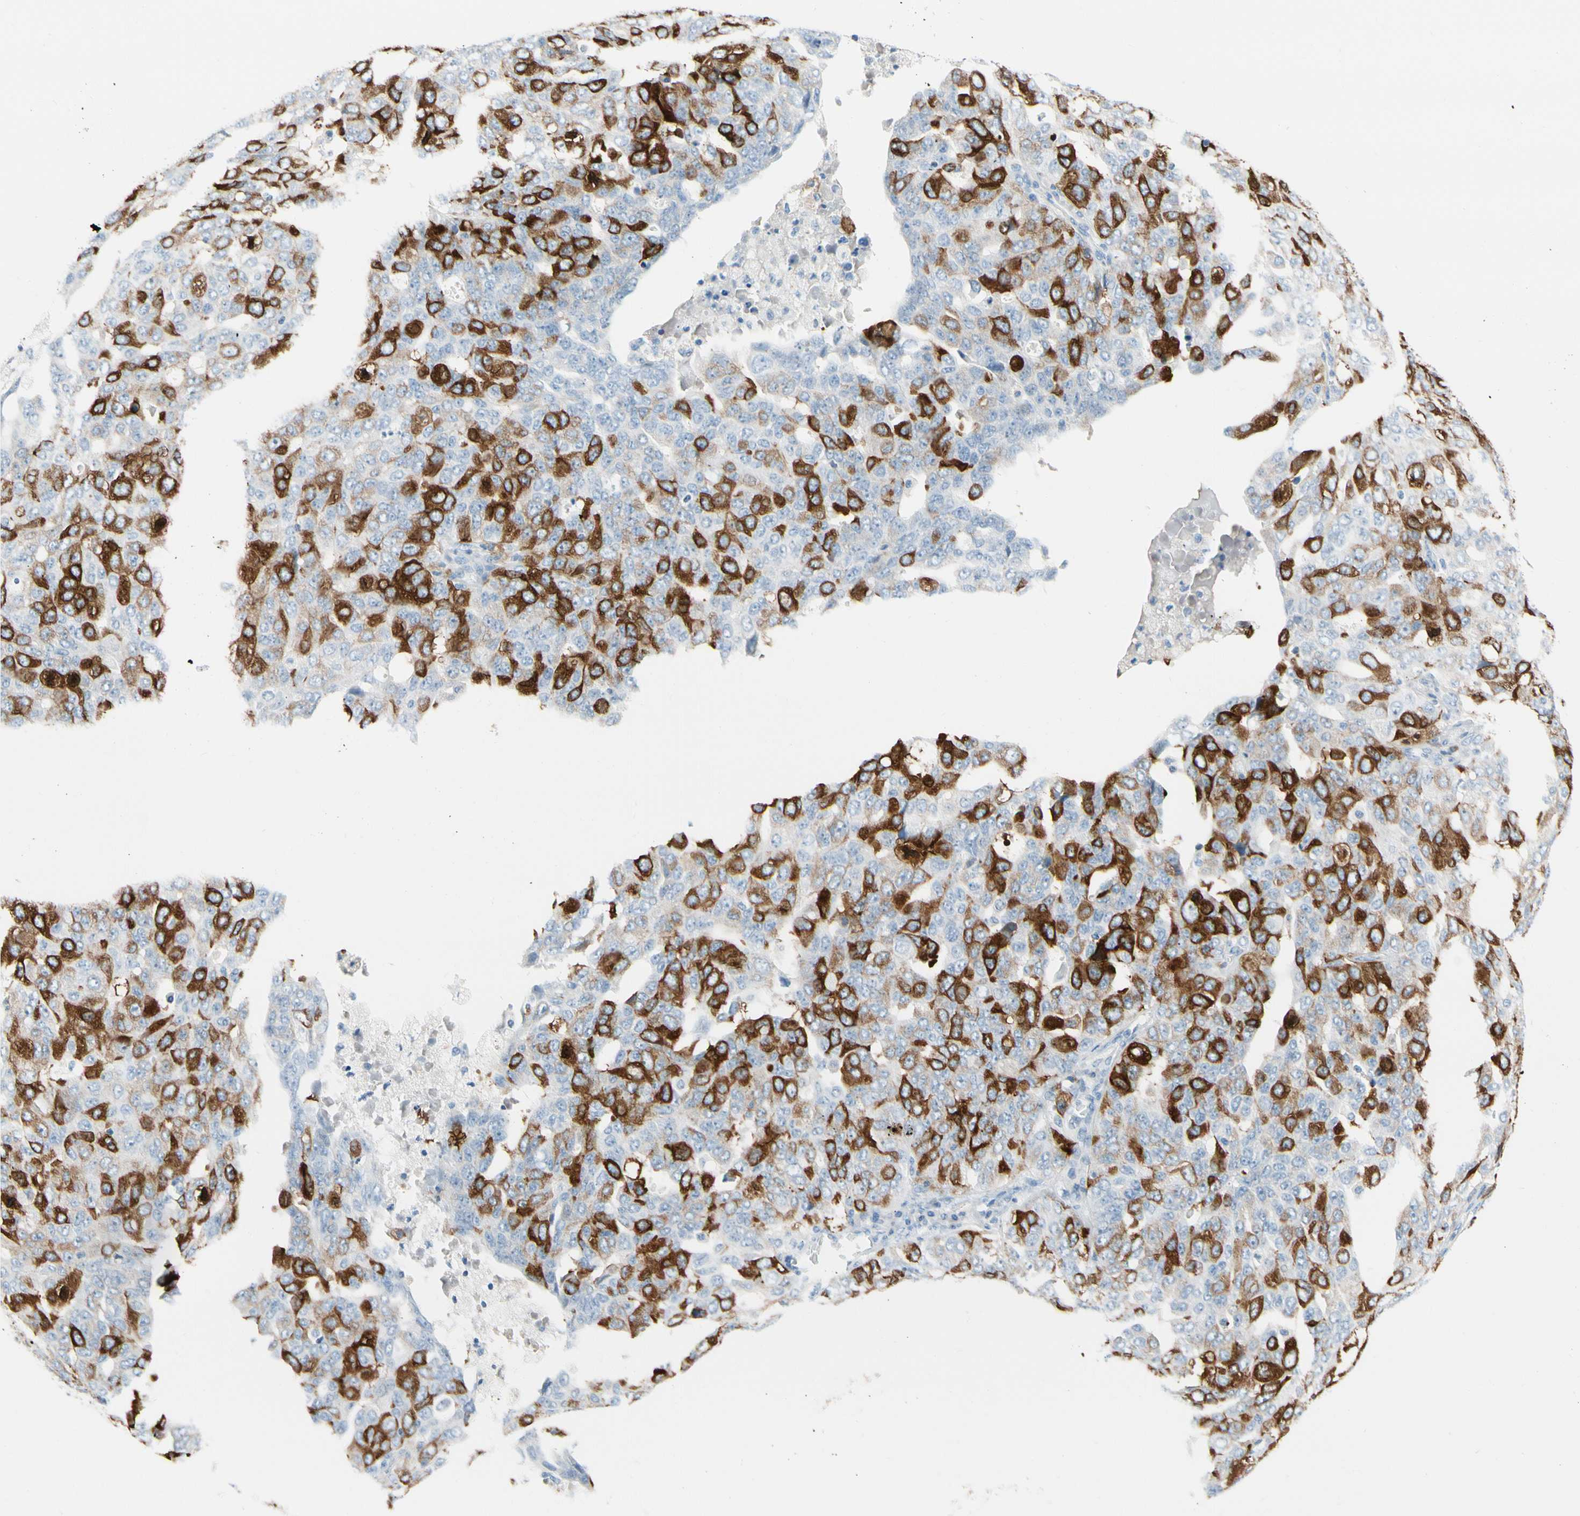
{"staining": {"intensity": "moderate", "quantity": "25%-75%", "location": "cytoplasmic/membranous"}, "tissue": "ovarian cancer", "cell_type": "Tumor cells", "image_type": "cancer", "snomed": [{"axis": "morphology", "description": "Carcinoma, endometroid"}, {"axis": "topography", "description": "Ovary"}], "caption": "The photomicrograph exhibits staining of endometroid carcinoma (ovarian), revealing moderate cytoplasmic/membranous protein expression (brown color) within tumor cells. (brown staining indicates protein expression, while blue staining denotes nuclei).", "gene": "TACC3", "patient": {"sex": "female", "age": 62}}